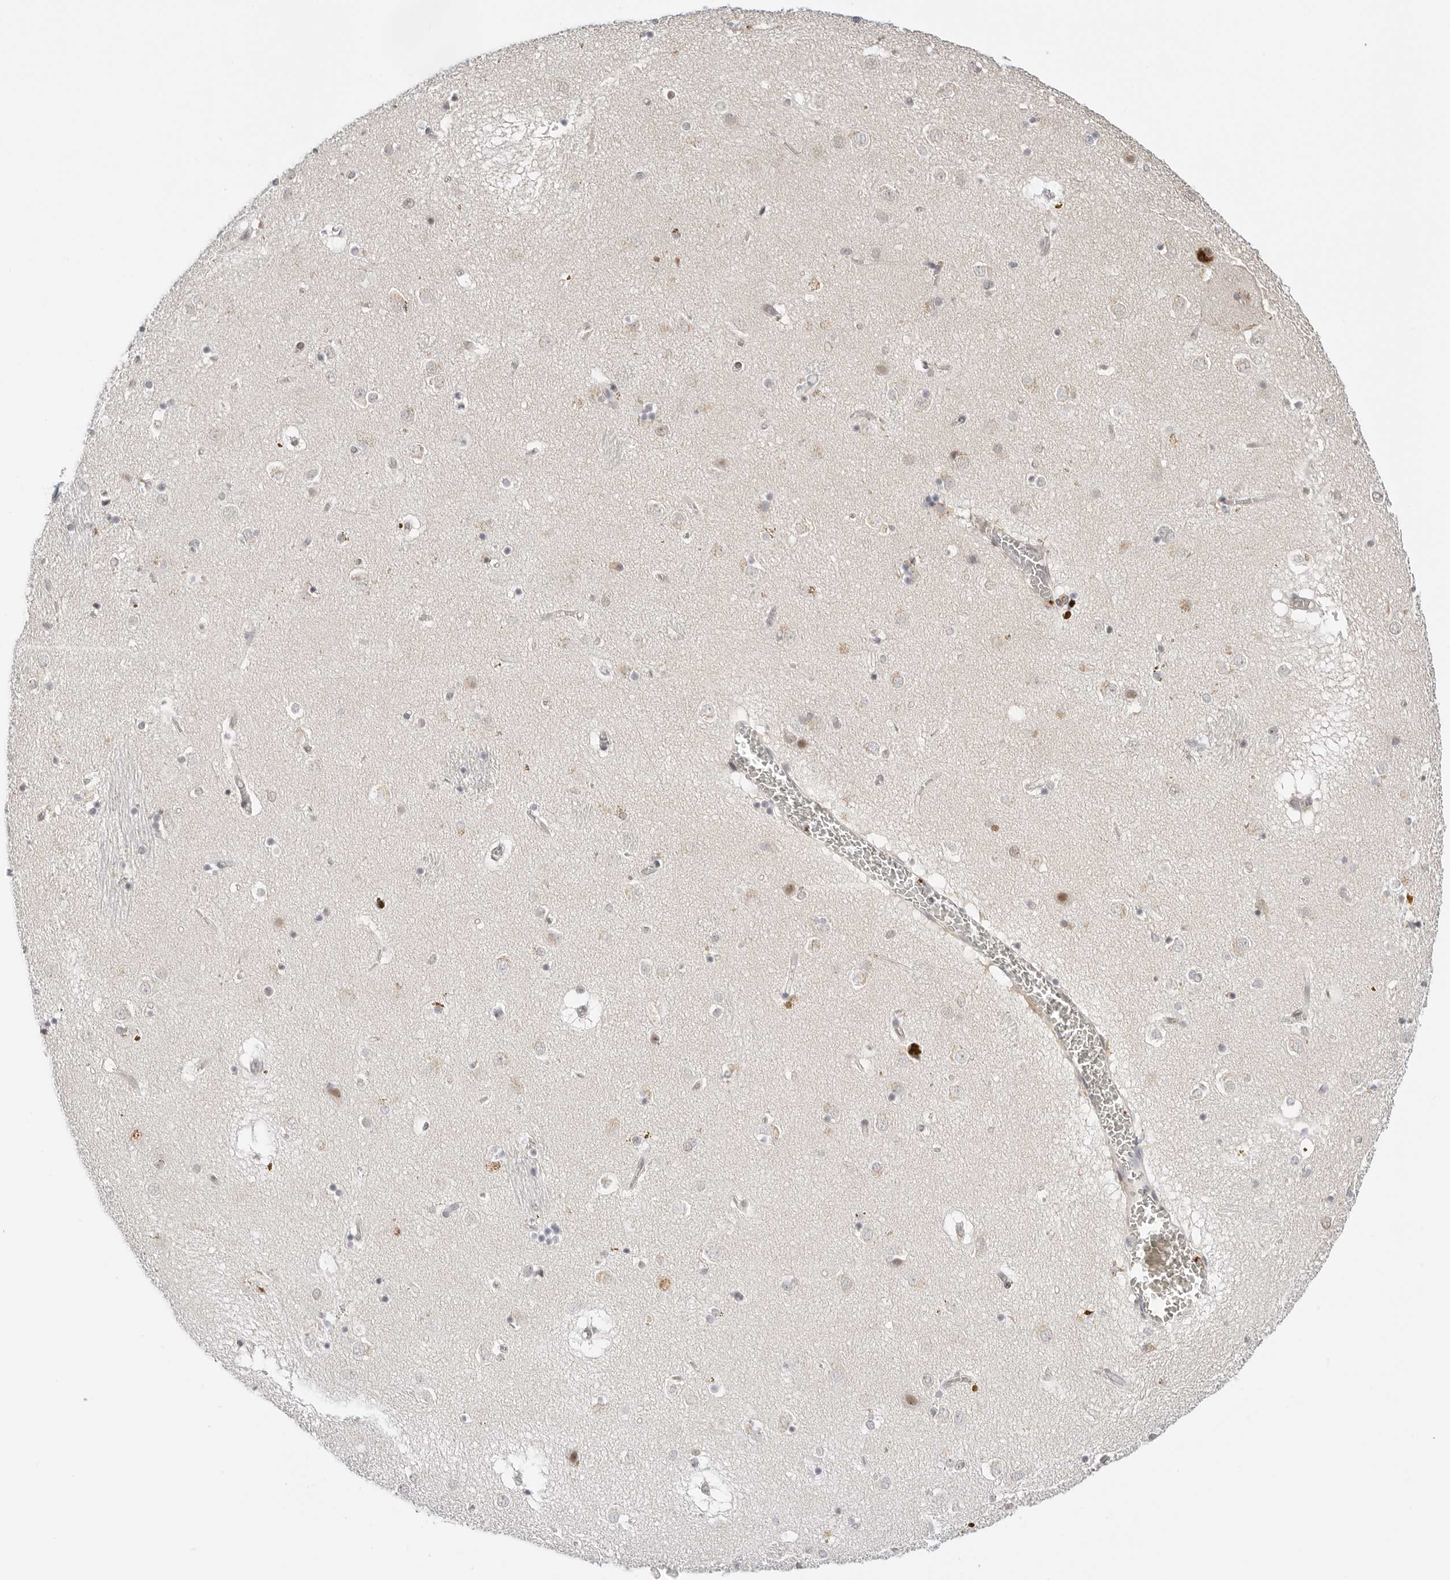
{"staining": {"intensity": "negative", "quantity": "none", "location": "none"}, "tissue": "caudate", "cell_type": "Glial cells", "image_type": "normal", "snomed": [{"axis": "morphology", "description": "Normal tissue, NOS"}, {"axis": "topography", "description": "Lateral ventricle wall"}], "caption": "Protein analysis of unremarkable caudate reveals no significant staining in glial cells. (DAB immunohistochemistry (IHC) with hematoxylin counter stain).", "gene": "TSEN2", "patient": {"sex": "male", "age": 70}}